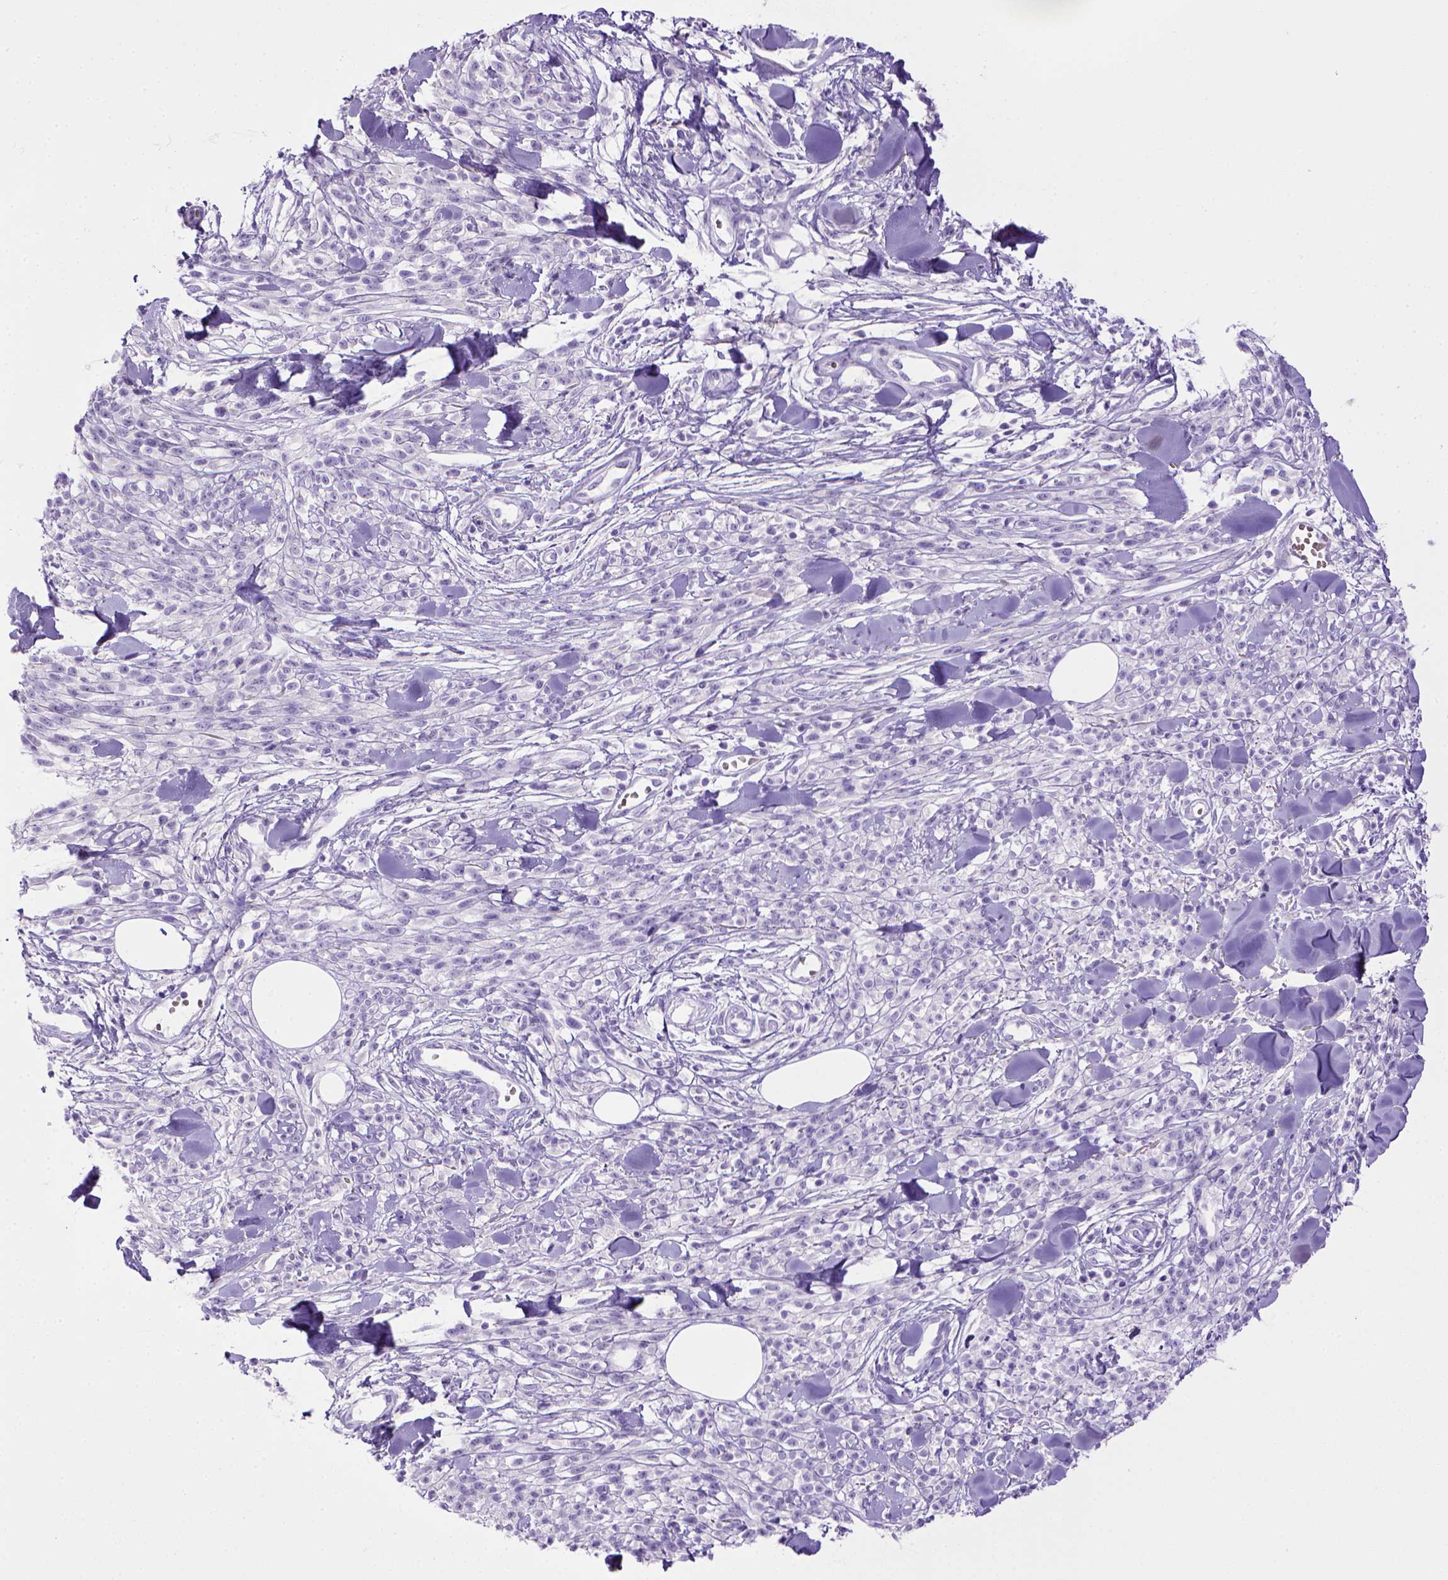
{"staining": {"intensity": "negative", "quantity": "none", "location": "none"}, "tissue": "melanoma", "cell_type": "Tumor cells", "image_type": "cancer", "snomed": [{"axis": "morphology", "description": "Malignant melanoma, NOS"}, {"axis": "topography", "description": "Skin"}, {"axis": "topography", "description": "Skin of trunk"}], "caption": "Histopathology image shows no protein staining in tumor cells of melanoma tissue. (DAB immunohistochemistry visualized using brightfield microscopy, high magnification).", "gene": "BAAT", "patient": {"sex": "male", "age": 74}}